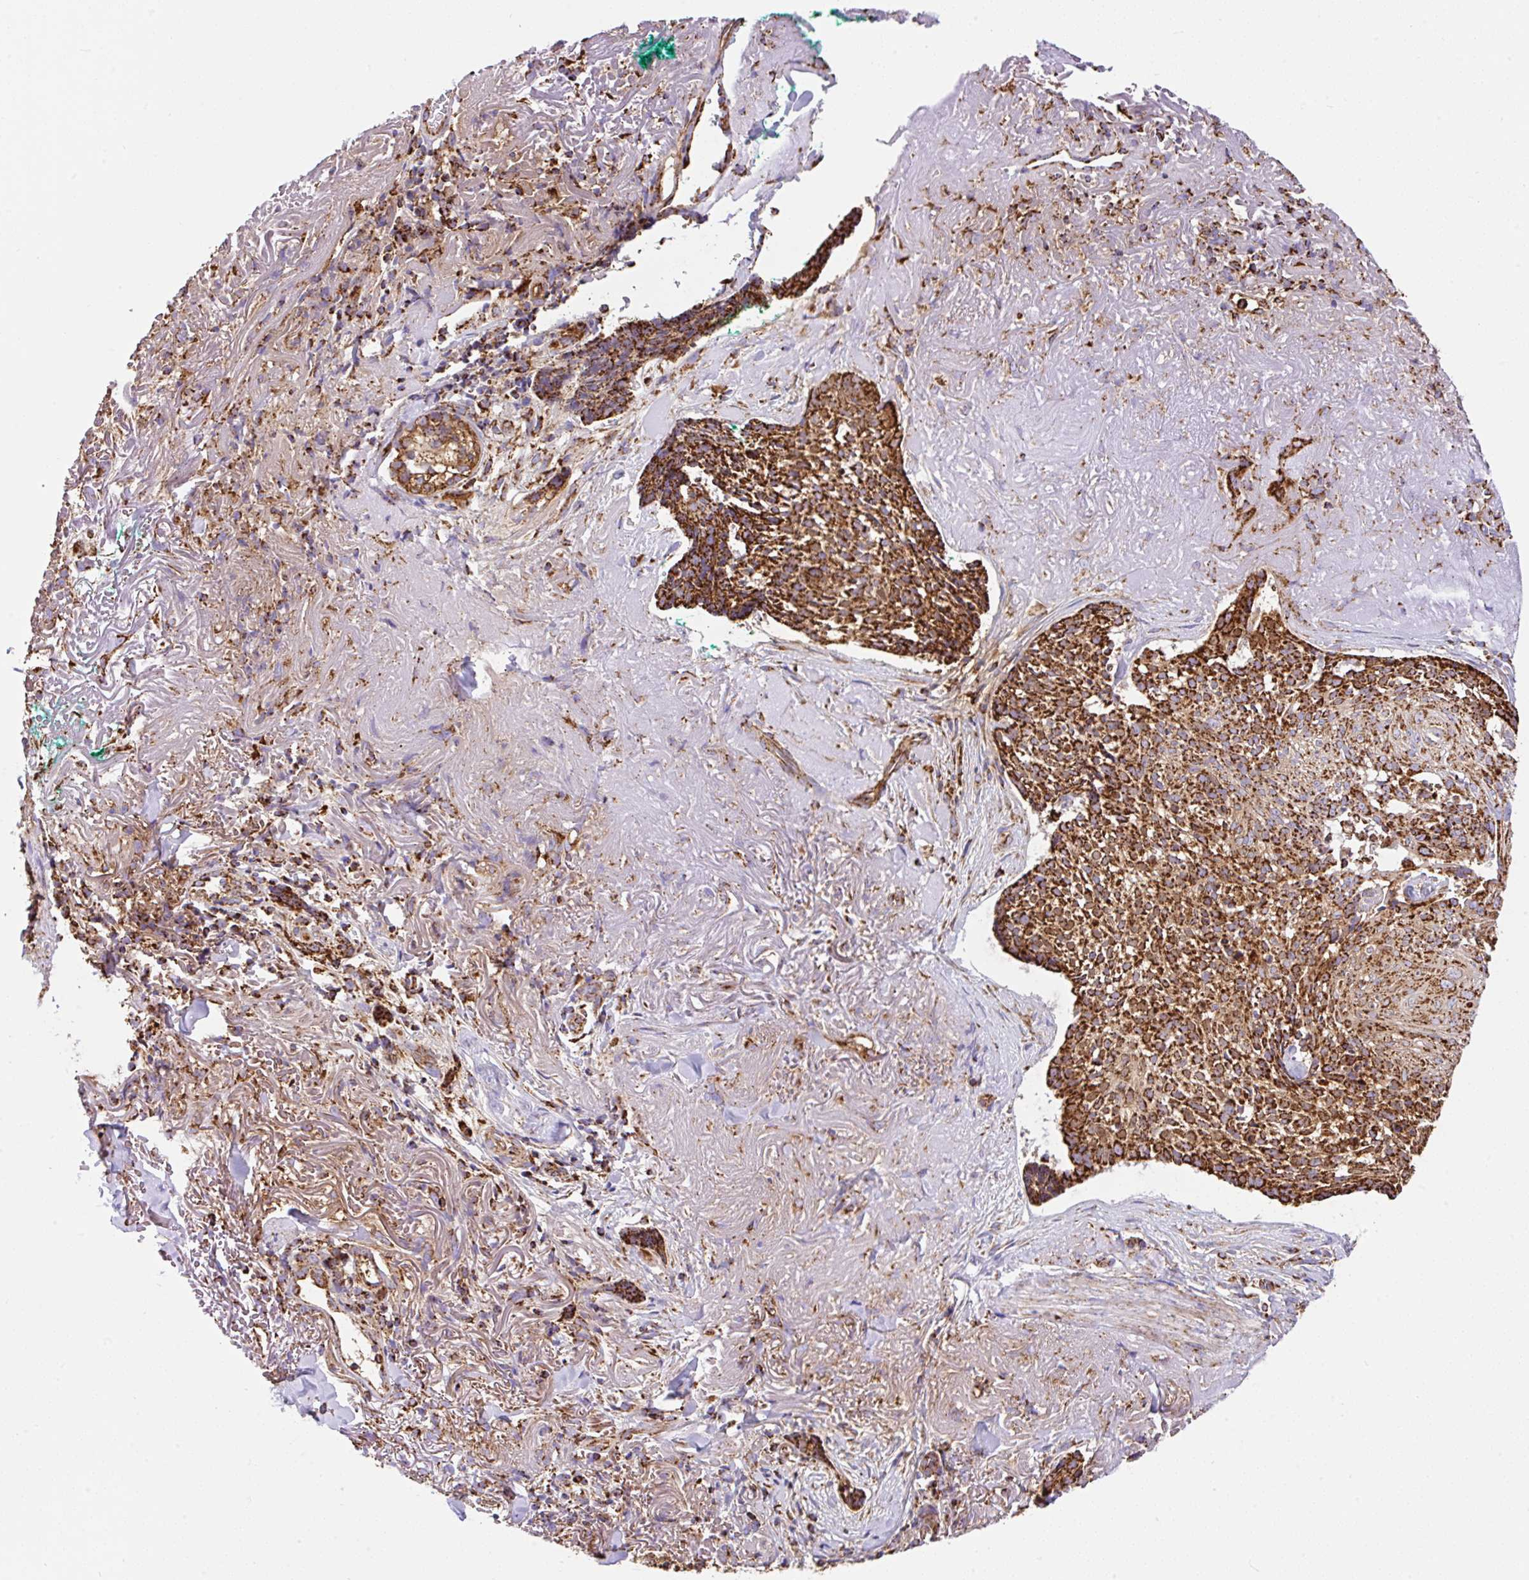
{"staining": {"intensity": "strong", "quantity": ">75%", "location": "cytoplasmic/membranous"}, "tissue": "skin cancer", "cell_type": "Tumor cells", "image_type": "cancer", "snomed": [{"axis": "morphology", "description": "Basal cell carcinoma"}, {"axis": "topography", "description": "Skin"}, {"axis": "topography", "description": "Skin of face"}], "caption": "This is an image of immunohistochemistry staining of basal cell carcinoma (skin), which shows strong staining in the cytoplasmic/membranous of tumor cells.", "gene": "ANKRD33B", "patient": {"sex": "female", "age": 95}}